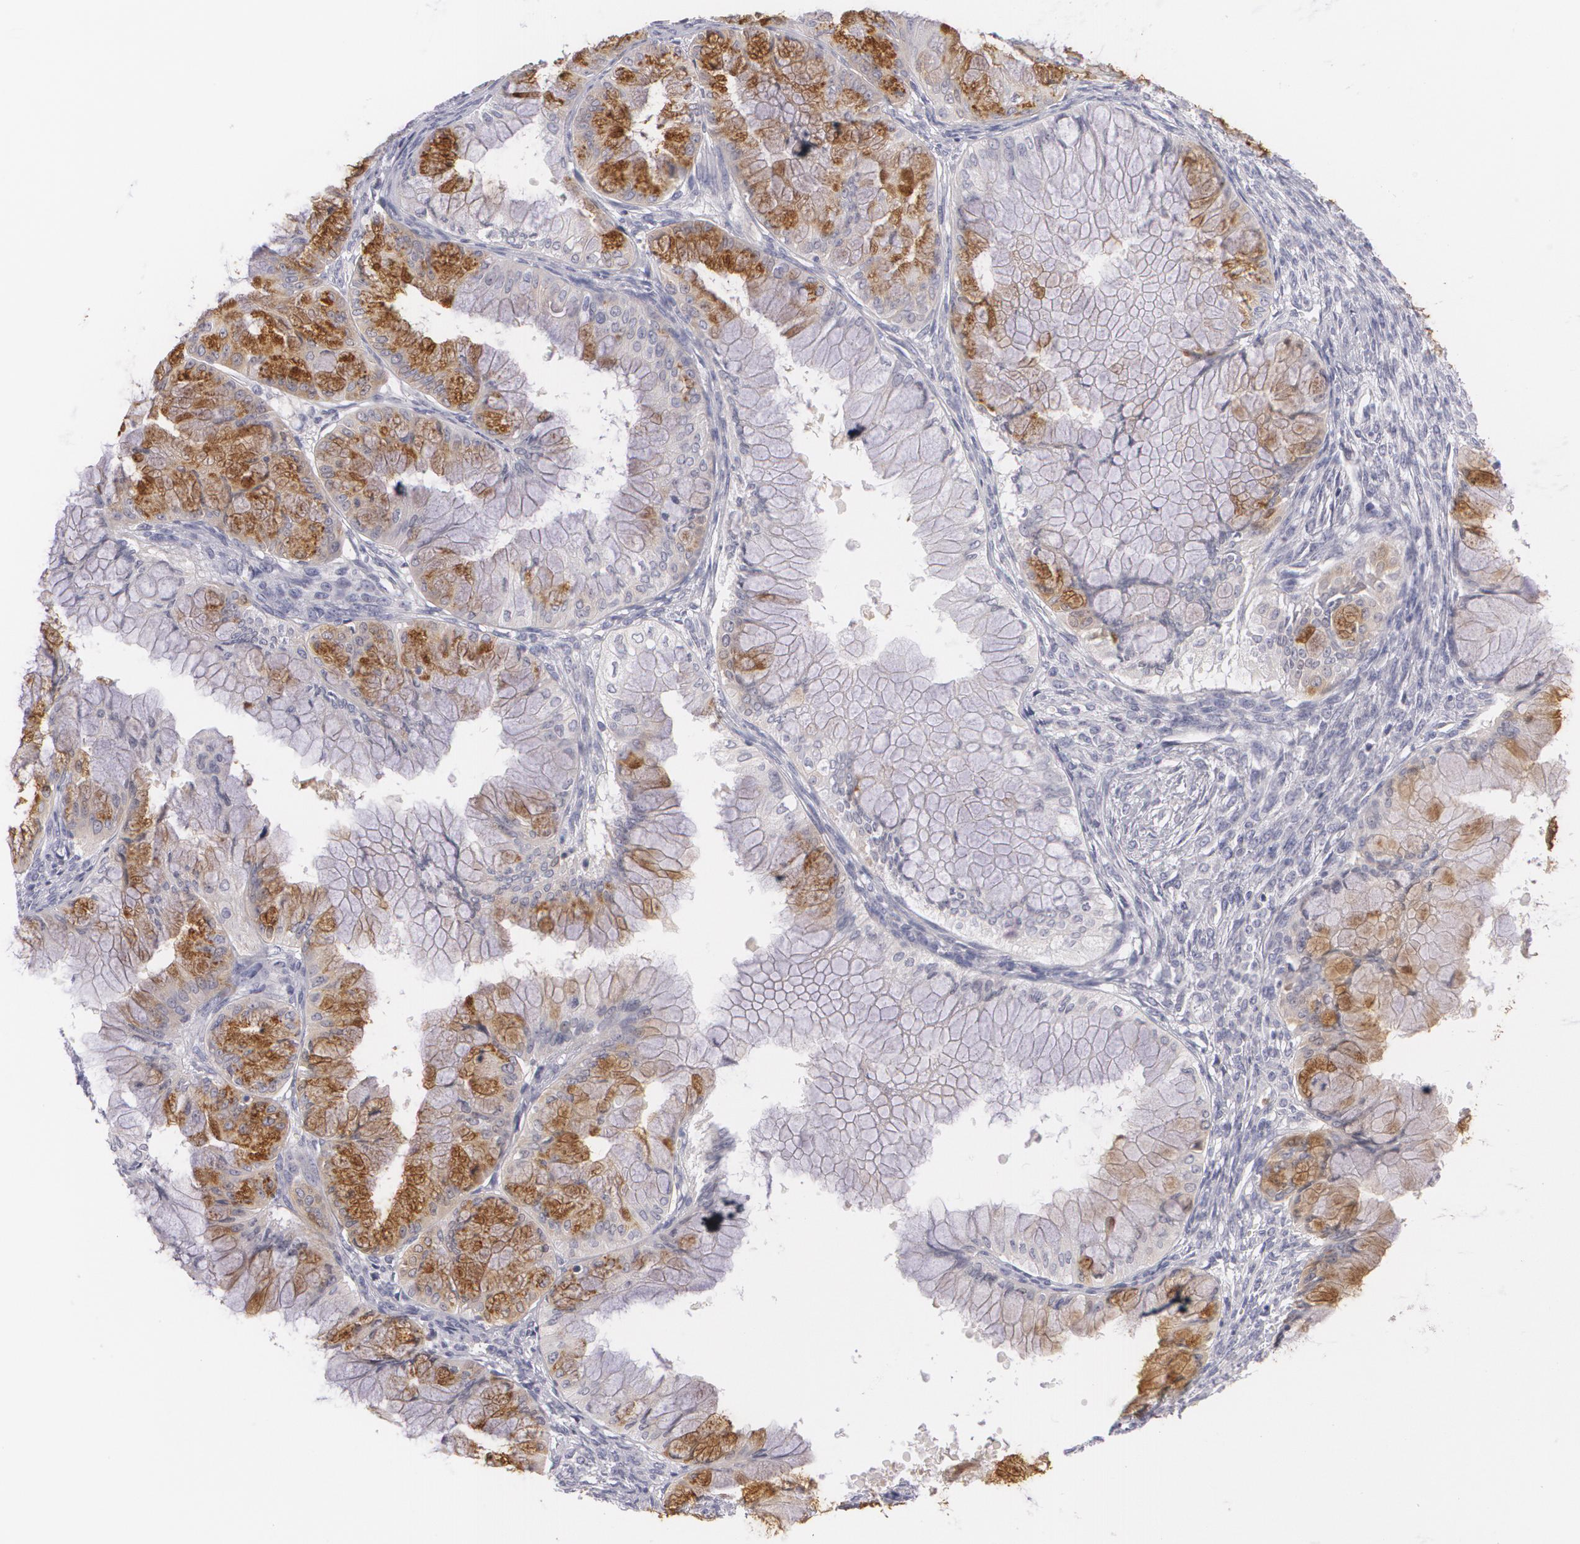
{"staining": {"intensity": "moderate", "quantity": "25%-75%", "location": "cytoplasmic/membranous"}, "tissue": "ovarian cancer", "cell_type": "Tumor cells", "image_type": "cancer", "snomed": [{"axis": "morphology", "description": "Cystadenocarcinoma, mucinous, NOS"}, {"axis": "topography", "description": "Ovary"}], "caption": "Immunohistochemistry (IHC) of ovarian cancer displays medium levels of moderate cytoplasmic/membranous staining in approximately 25%-75% of tumor cells.", "gene": "FAM181A", "patient": {"sex": "female", "age": 63}}